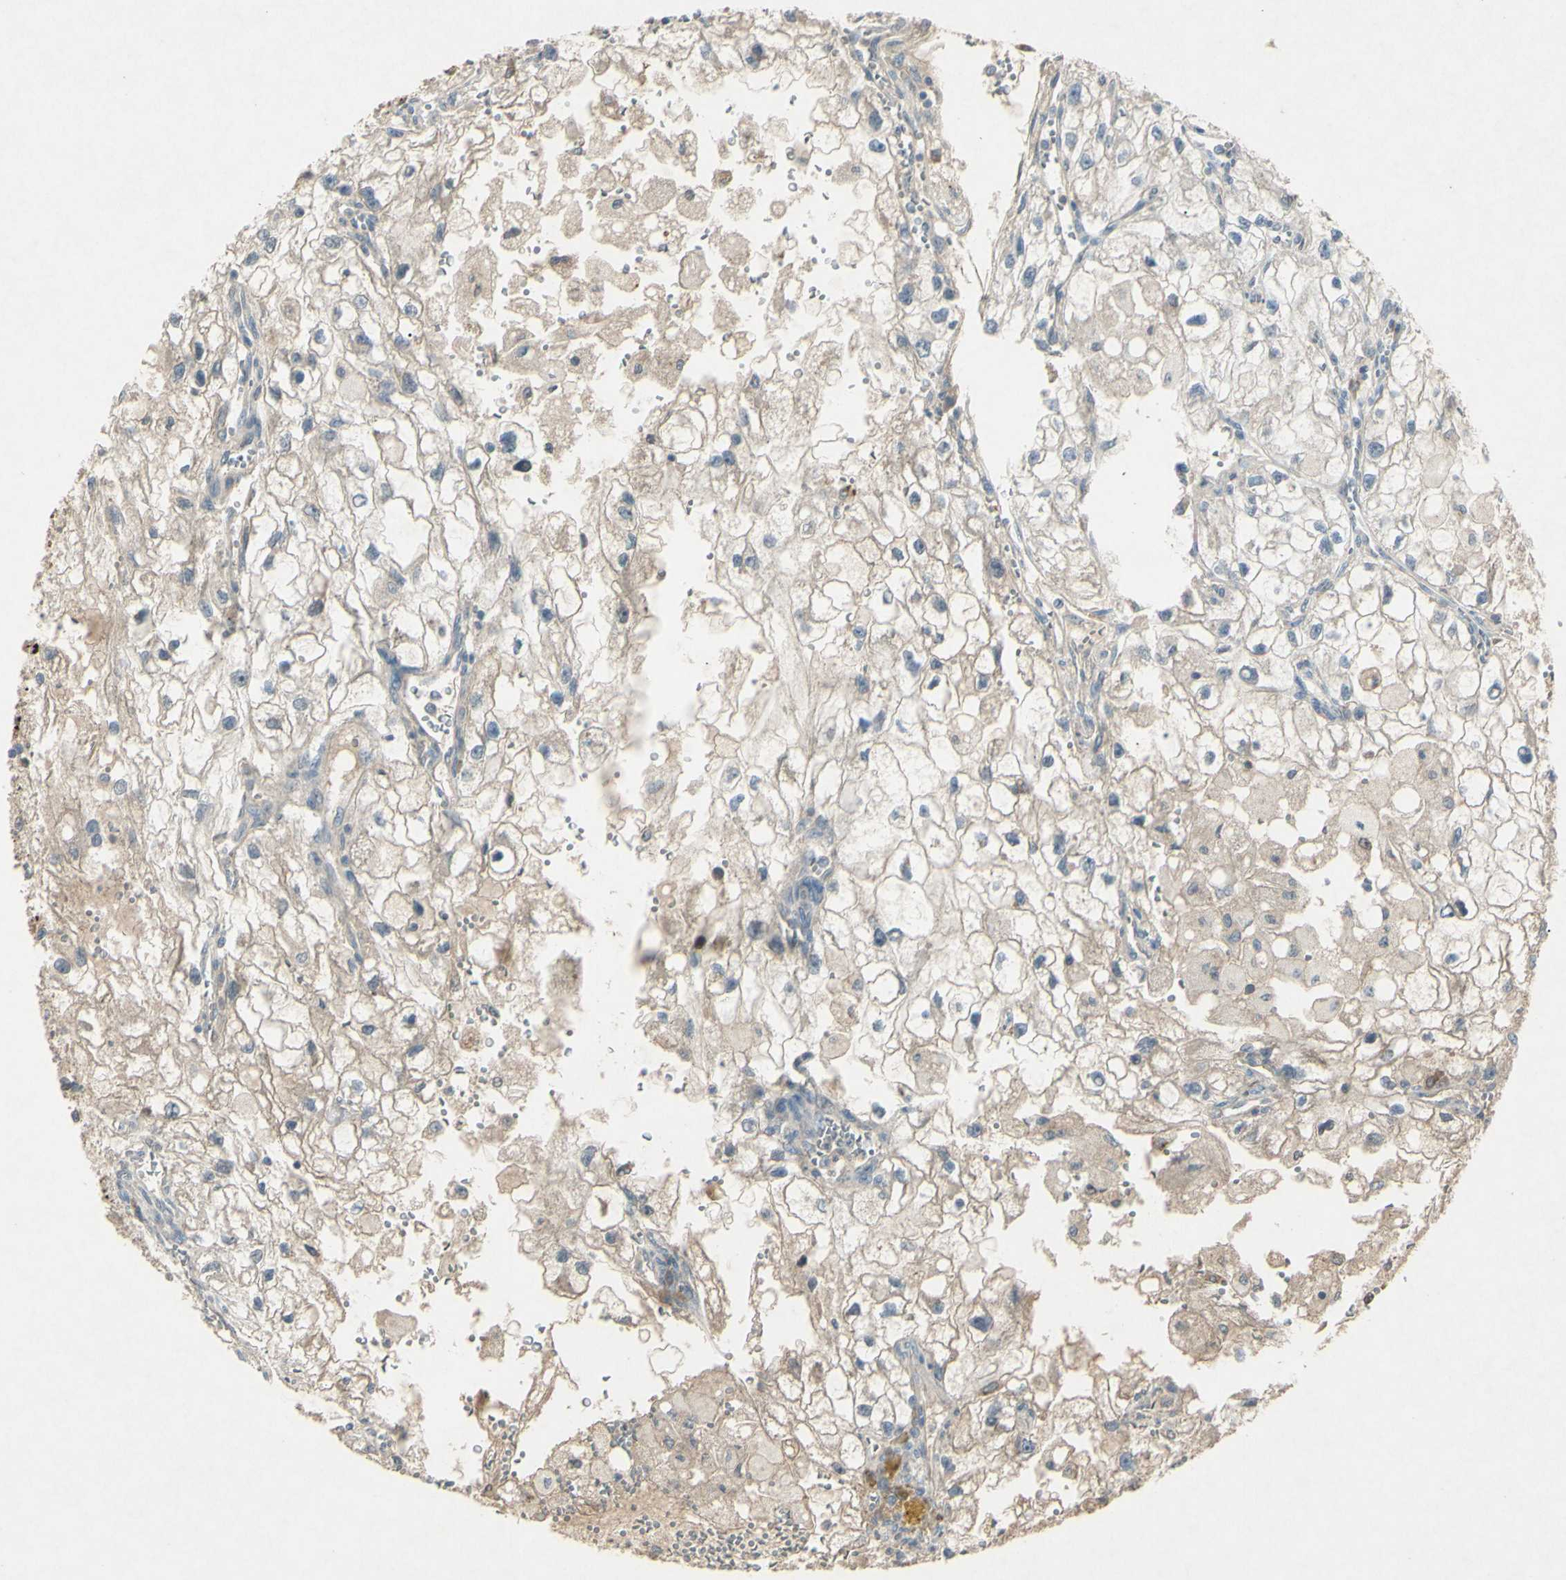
{"staining": {"intensity": "weak", "quantity": "25%-75%", "location": "cytoplasmic/membranous"}, "tissue": "renal cancer", "cell_type": "Tumor cells", "image_type": "cancer", "snomed": [{"axis": "morphology", "description": "Adenocarcinoma, NOS"}, {"axis": "topography", "description": "Kidney"}], "caption": "The micrograph shows a brown stain indicating the presence of a protein in the cytoplasmic/membranous of tumor cells in renal cancer.", "gene": "TIMM21", "patient": {"sex": "female", "age": 70}}